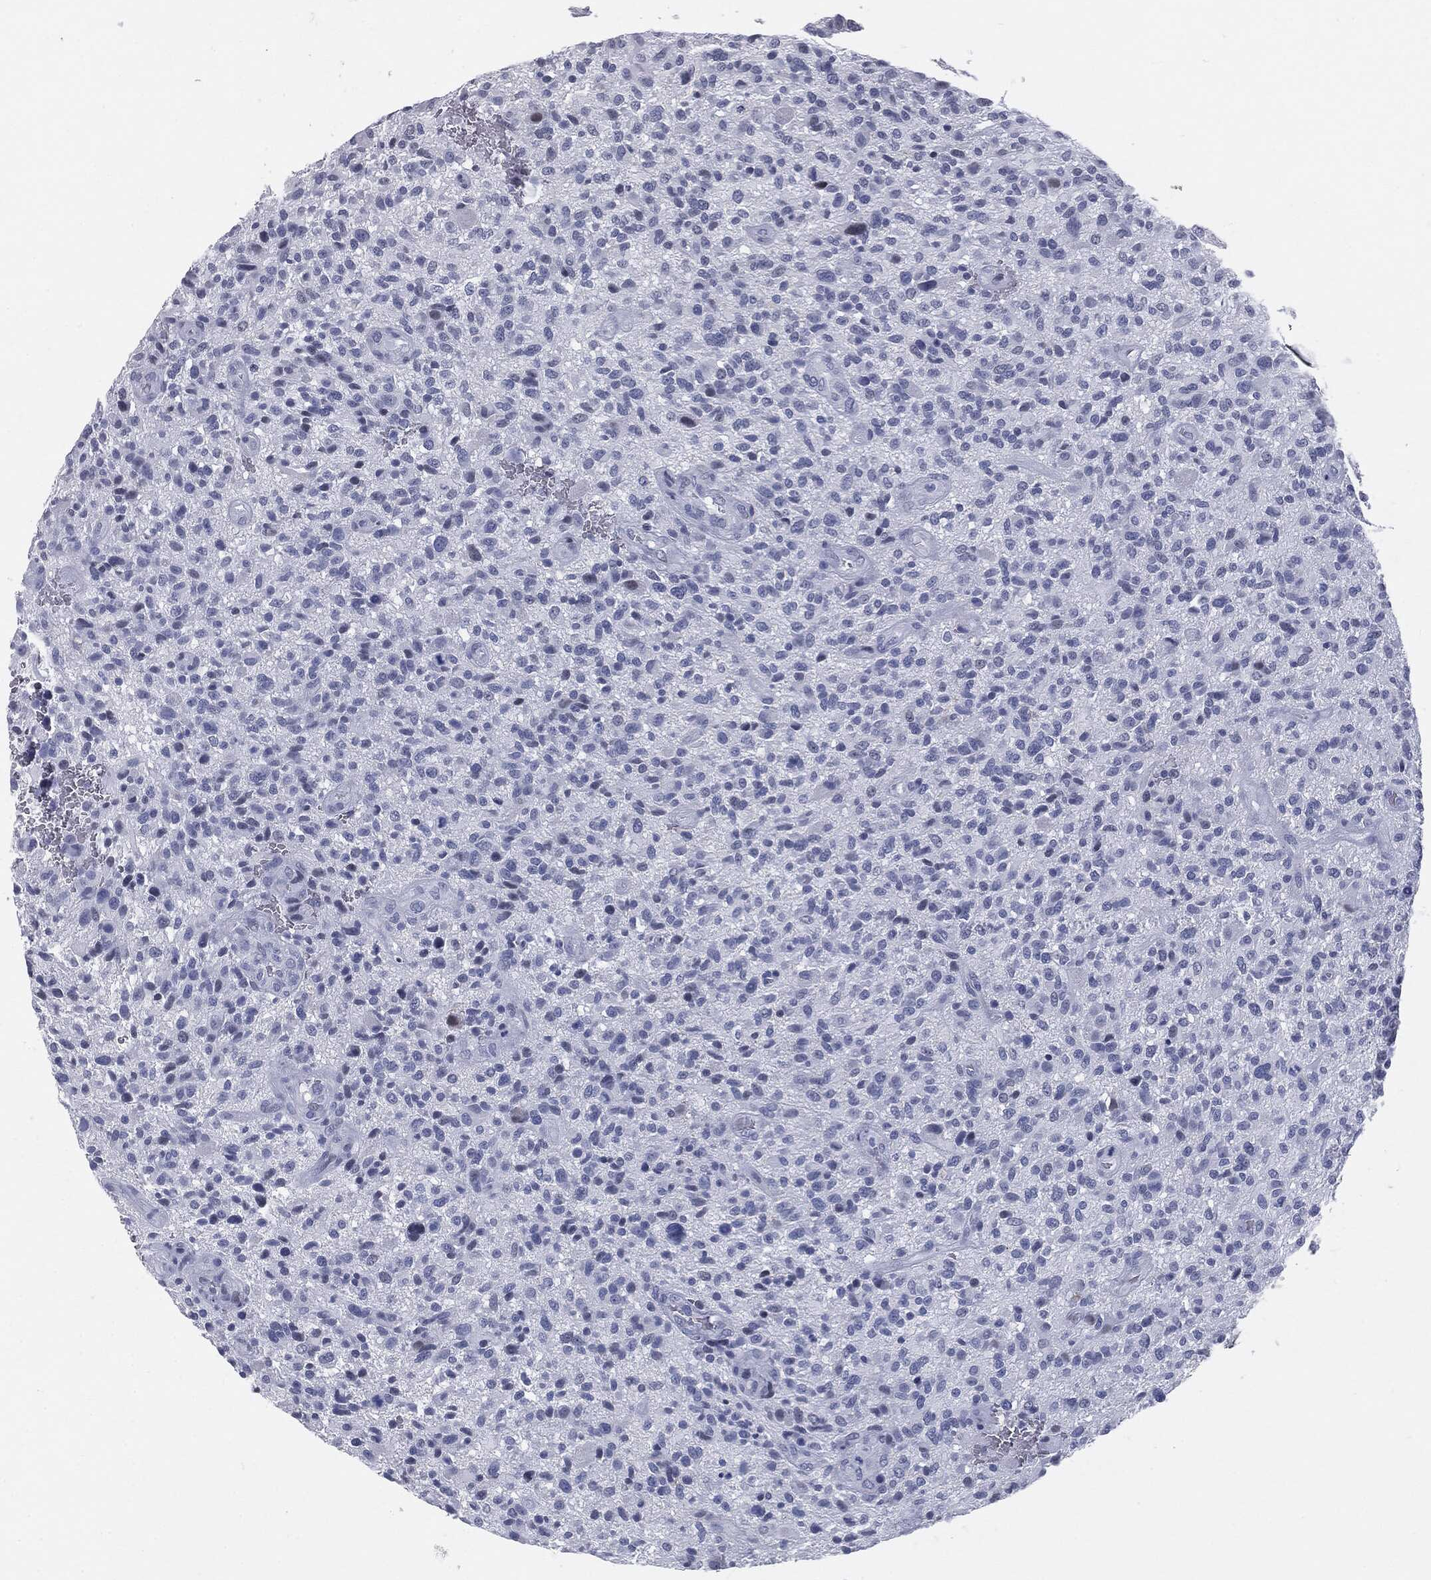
{"staining": {"intensity": "negative", "quantity": "none", "location": "none"}, "tissue": "glioma", "cell_type": "Tumor cells", "image_type": "cancer", "snomed": [{"axis": "morphology", "description": "Glioma, malignant, High grade"}, {"axis": "topography", "description": "Brain"}], "caption": "Tumor cells are negative for protein expression in human glioma.", "gene": "TPO", "patient": {"sex": "male", "age": 47}}